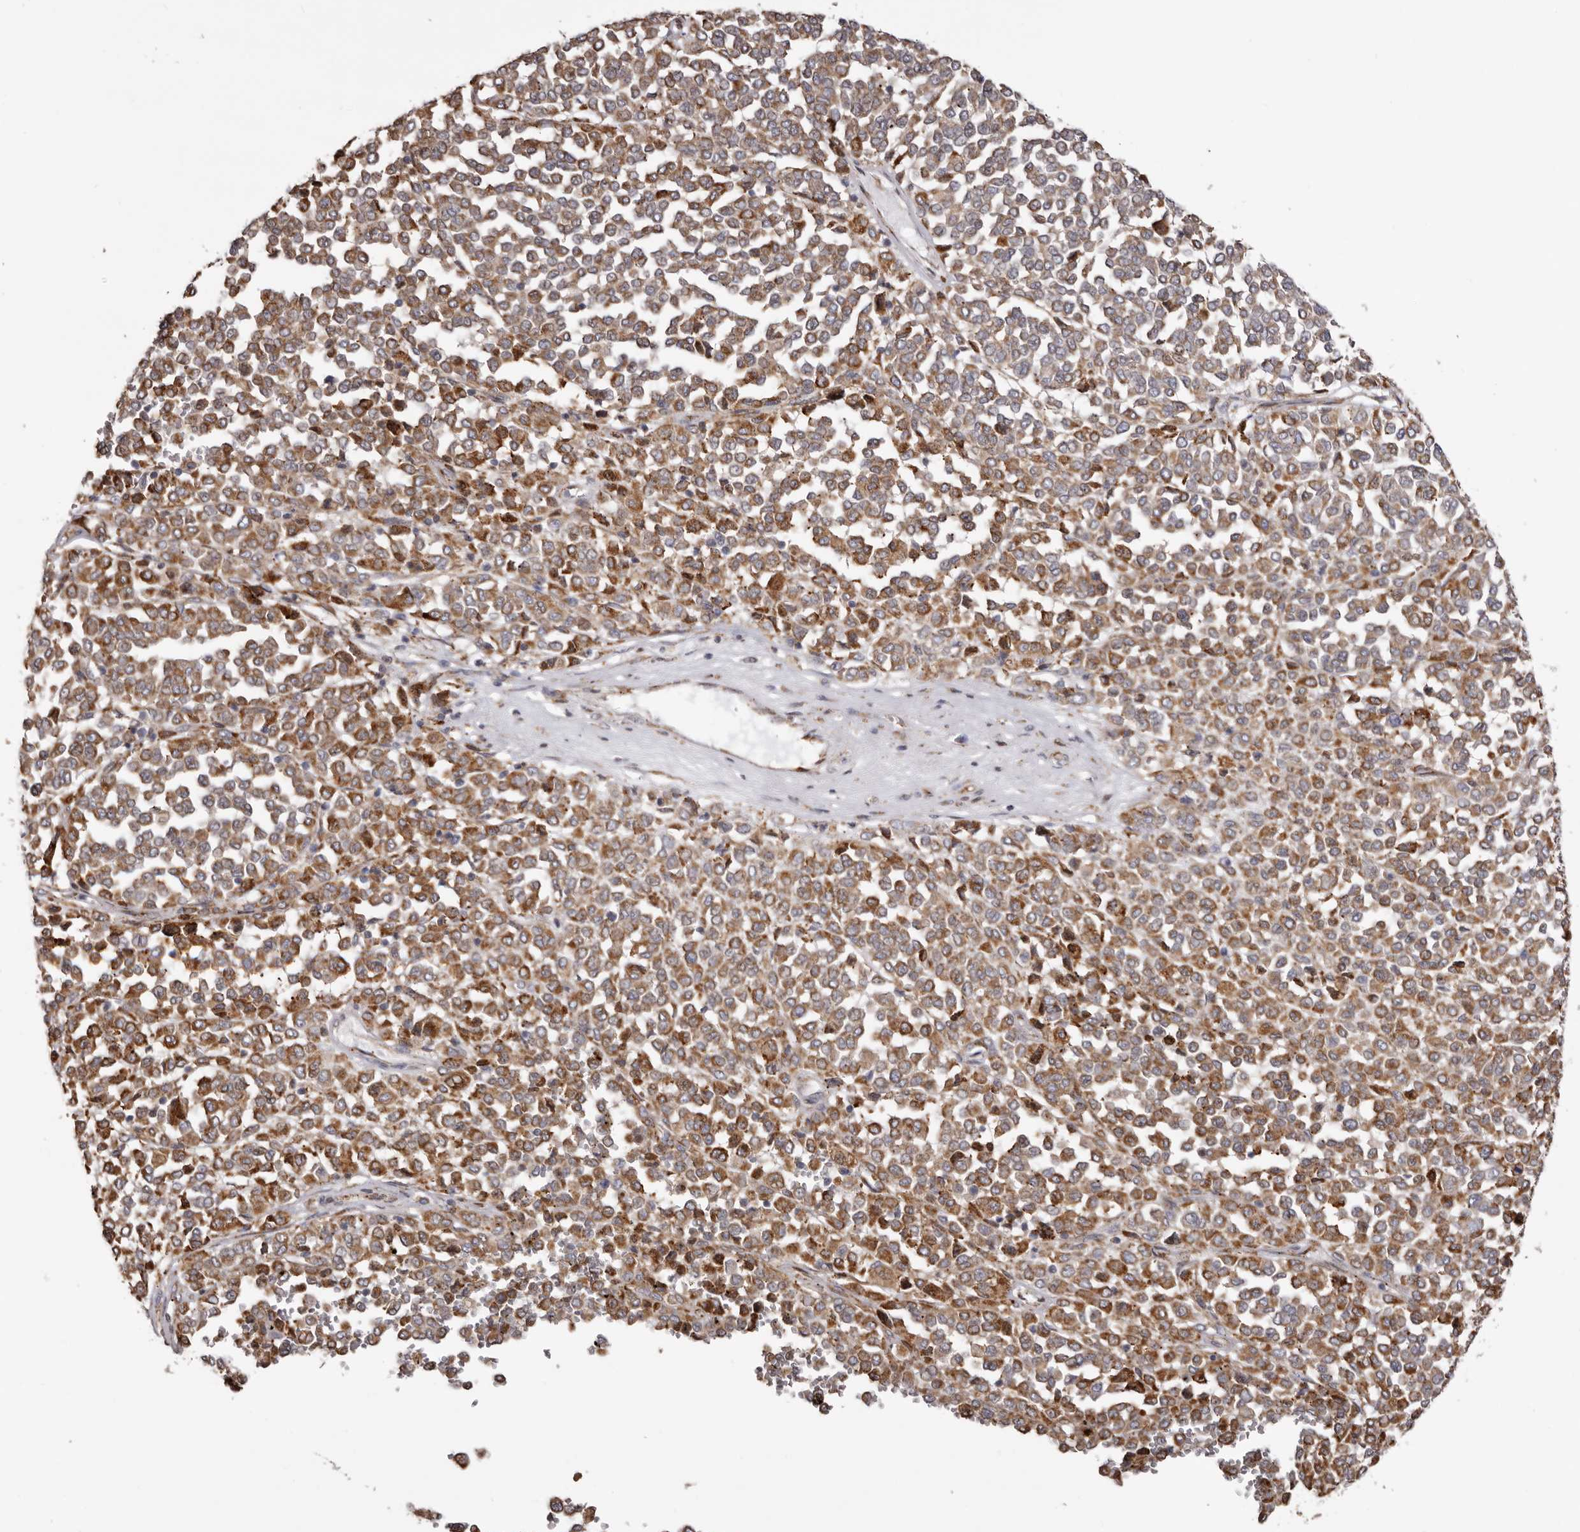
{"staining": {"intensity": "moderate", "quantity": ">75%", "location": "cytoplasmic/membranous"}, "tissue": "melanoma", "cell_type": "Tumor cells", "image_type": "cancer", "snomed": [{"axis": "morphology", "description": "Malignant melanoma, Metastatic site"}, {"axis": "topography", "description": "Pancreas"}], "caption": "This is an image of immunohistochemistry (IHC) staining of malignant melanoma (metastatic site), which shows moderate expression in the cytoplasmic/membranous of tumor cells.", "gene": "PIGX", "patient": {"sex": "female", "age": 30}}